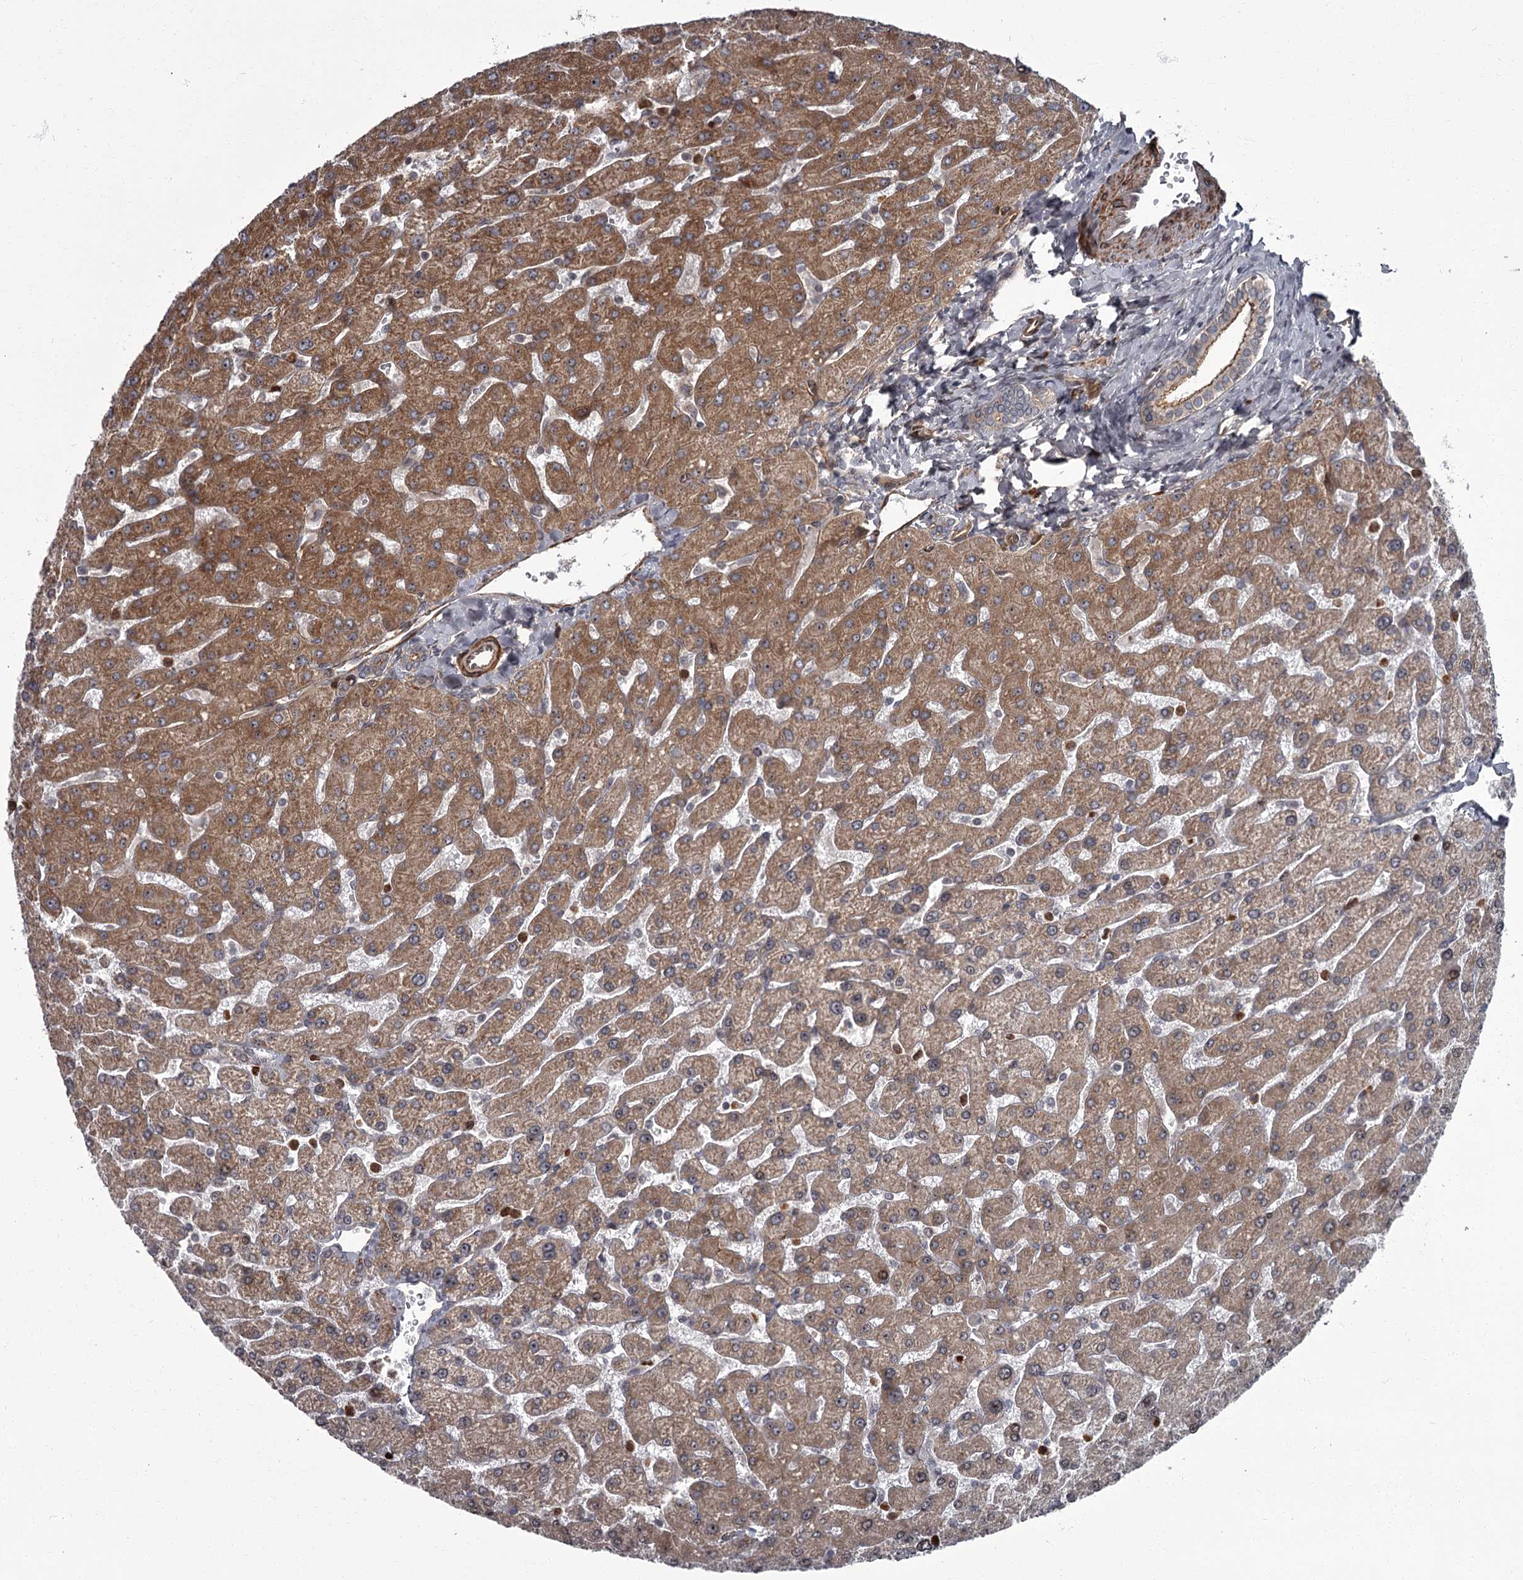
{"staining": {"intensity": "moderate", "quantity": "<25%", "location": "cytoplasmic/membranous"}, "tissue": "liver", "cell_type": "Cholangiocytes", "image_type": "normal", "snomed": [{"axis": "morphology", "description": "Normal tissue, NOS"}, {"axis": "topography", "description": "Liver"}], "caption": "This histopathology image reveals unremarkable liver stained with IHC to label a protein in brown. The cytoplasmic/membranous of cholangiocytes show moderate positivity for the protein. Nuclei are counter-stained blue.", "gene": "THAP9", "patient": {"sex": "male", "age": 55}}